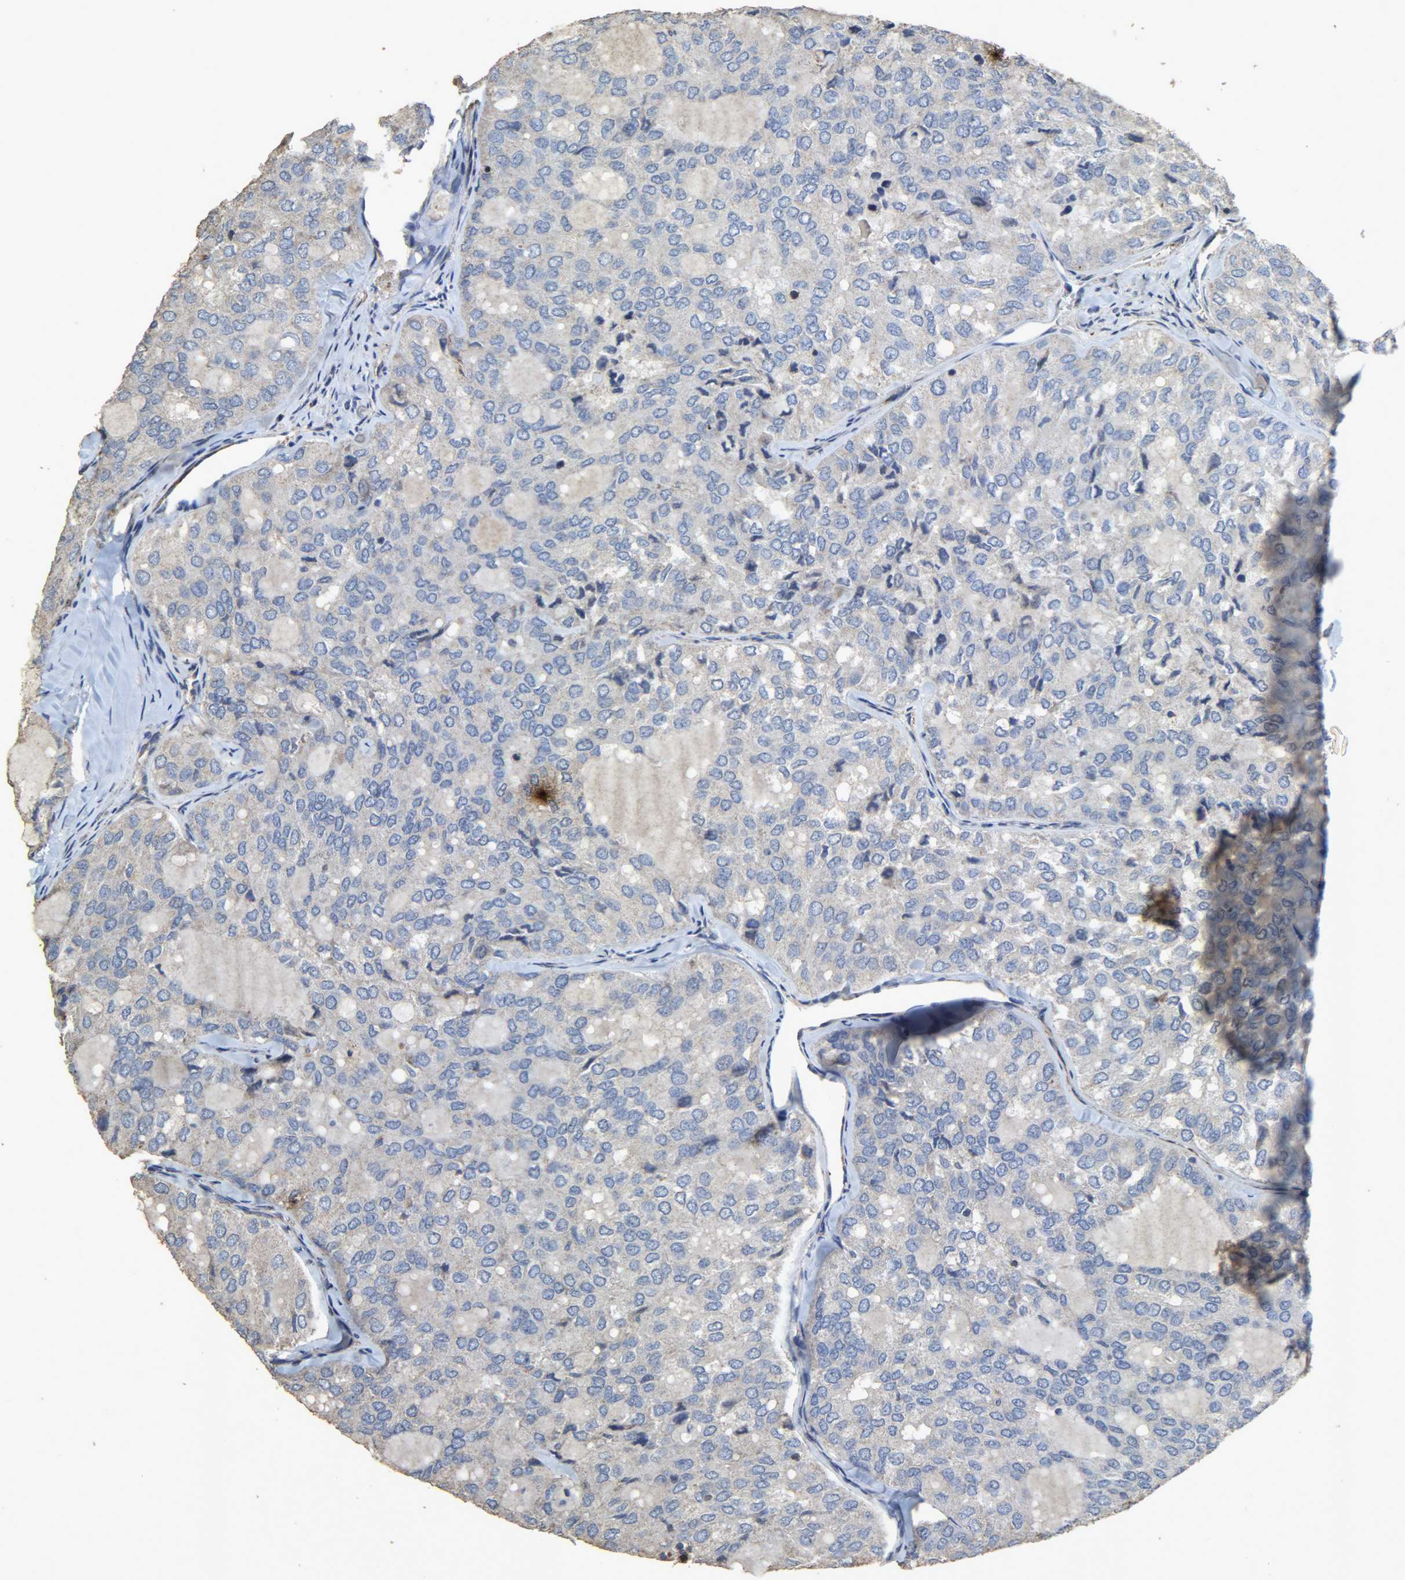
{"staining": {"intensity": "negative", "quantity": "none", "location": "none"}, "tissue": "thyroid cancer", "cell_type": "Tumor cells", "image_type": "cancer", "snomed": [{"axis": "morphology", "description": "Follicular adenoma carcinoma, NOS"}, {"axis": "topography", "description": "Thyroid gland"}], "caption": "Tumor cells show no significant protein staining in thyroid cancer (follicular adenoma carcinoma).", "gene": "TPM4", "patient": {"sex": "male", "age": 75}}